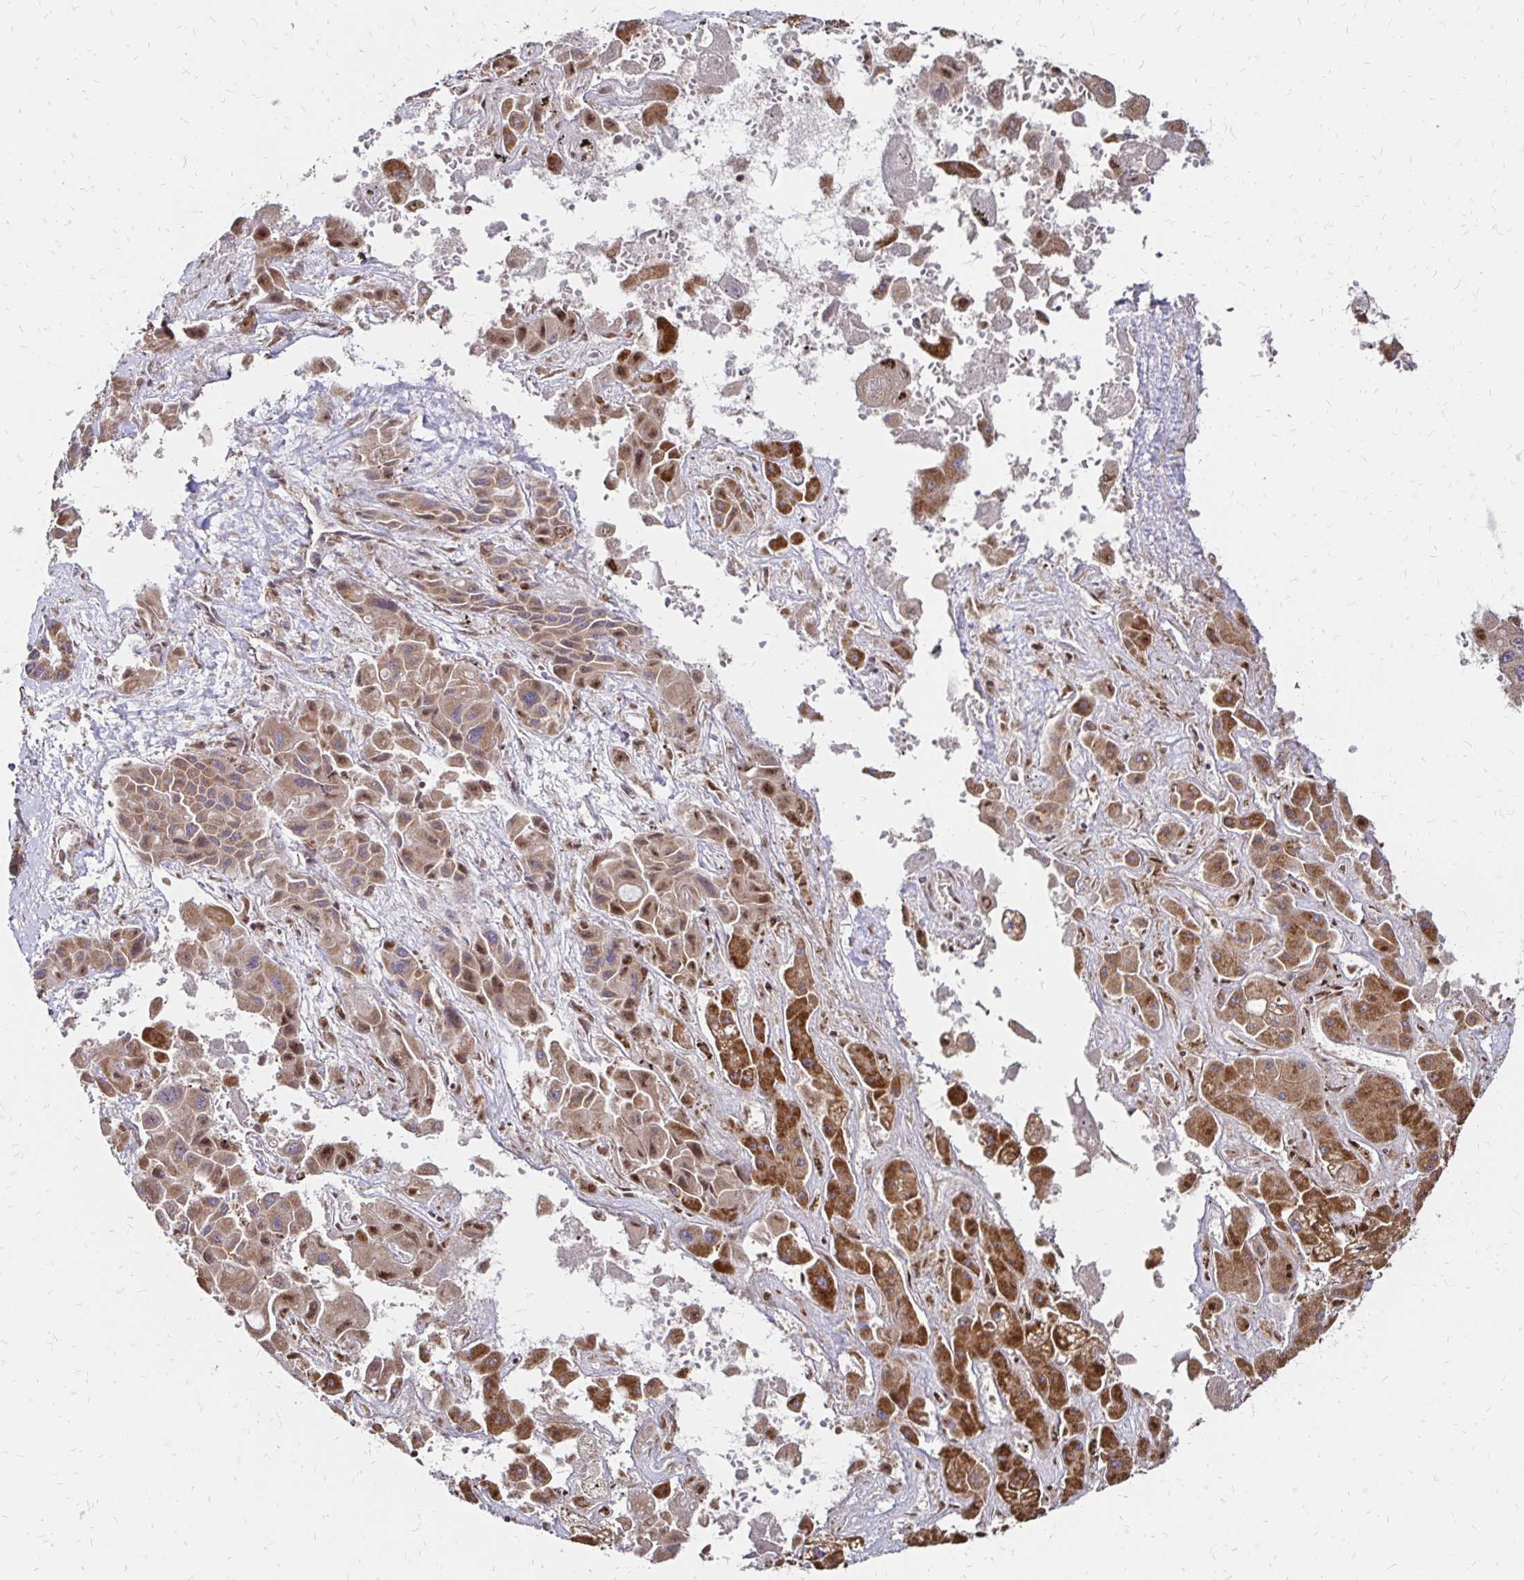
{"staining": {"intensity": "moderate", "quantity": ">75%", "location": "cytoplasmic/membranous"}, "tissue": "liver cancer", "cell_type": "Tumor cells", "image_type": "cancer", "snomed": [{"axis": "morphology", "description": "Cholangiocarcinoma"}, {"axis": "topography", "description": "Liver"}], "caption": "Protein expression analysis of human liver cholangiocarcinoma reveals moderate cytoplasmic/membranous positivity in about >75% of tumor cells. The protein is stained brown, and the nuclei are stained in blue (DAB (3,3'-diaminobenzidine) IHC with brightfield microscopy, high magnification).", "gene": "ZW10", "patient": {"sex": "male", "age": 67}}